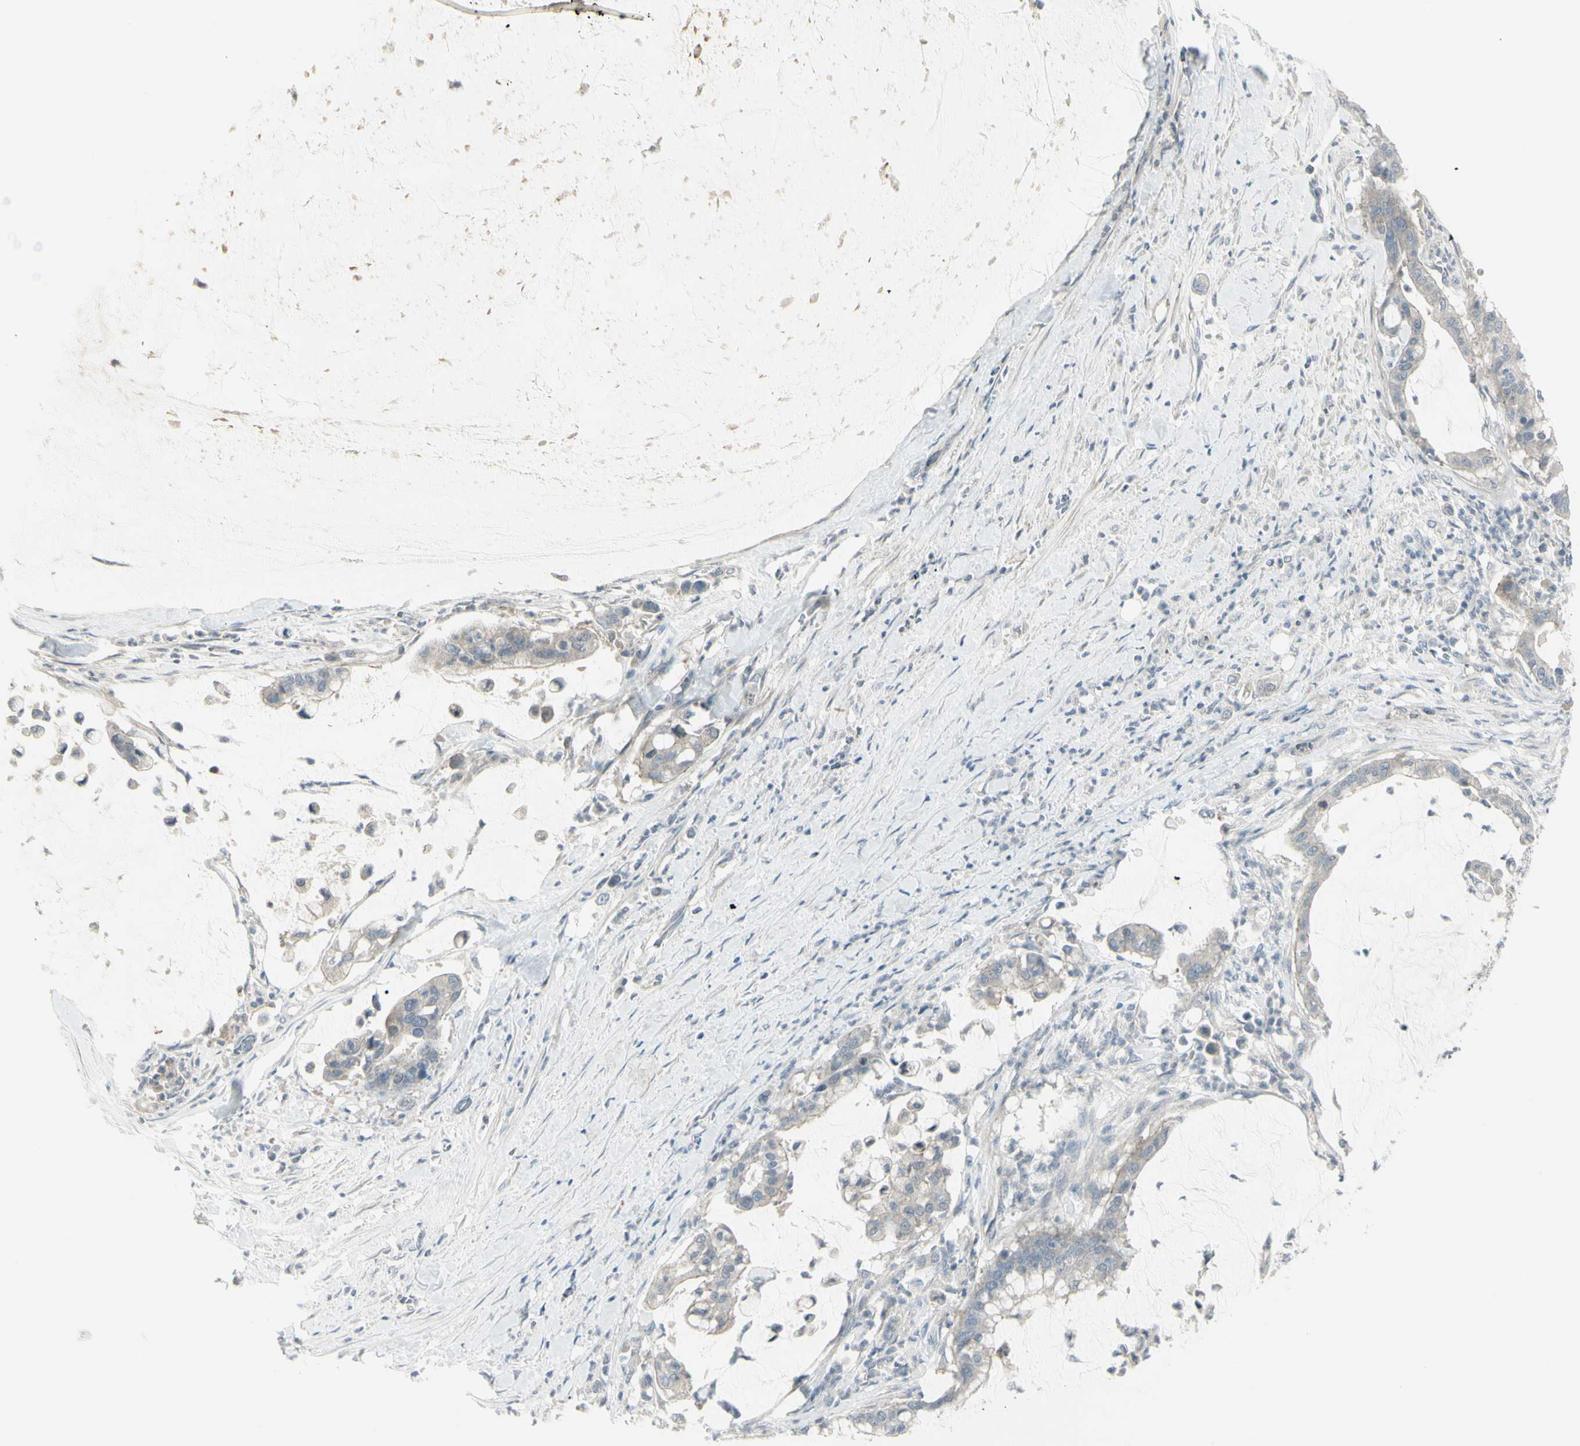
{"staining": {"intensity": "negative", "quantity": "none", "location": "none"}, "tissue": "pancreatic cancer", "cell_type": "Tumor cells", "image_type": "cancer", "snomed": [{"axis": "morphology", "description": "Adenocarcinoma, NOS"}, {"axis": "topography", "description": "Pancreas"}], "caption": "This image is of pancreatic adenocarcinoma stained with immunohistochemistry to label a protein in brown with the nuclei are counter-stained blue. There is no positivity in tumor cells.", "gene": "SH3GL2", "patient": {"sex": "male", "age": 41}}